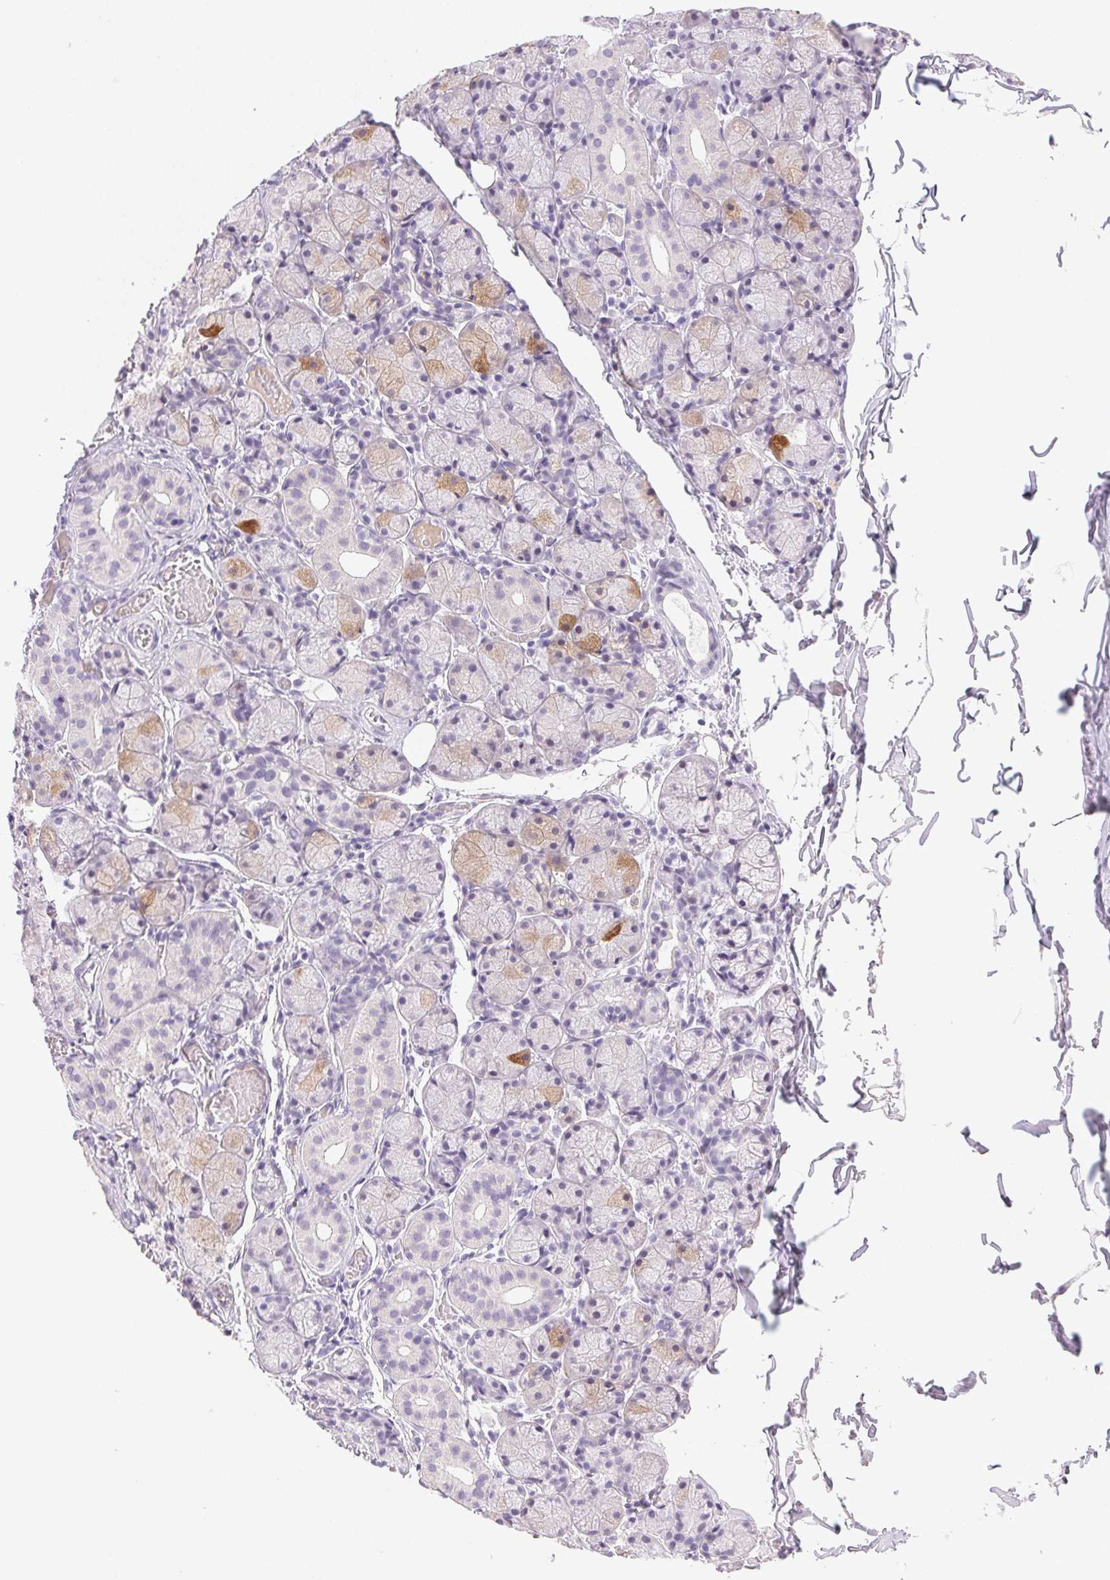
{"staining": {"intensity": "strong", "quantity": "<25%", "location": "cytoplasmic/membranous"}, "tissue": "salivary gland", "cell_type": "Glandular cells", "image_type": "normal", "snomed": [{"axis": "morphology", "description": "Normal tissue, NOS"}, {"axis": "topography", "description": "Salivary gland"}, {"axis": "topography", "description": "Peripheral nerve tissue"}], "caption": "Immunohistochemical staining of normal salivary gland displays <25% levels of strong cytoplasmic/membranous protein positivity in approximately <25% of glandular cells. (DAB (3,3'-diaminobenzidine) IHC with brightfield microscopy, high magnification).", "gene": "BPIFB2", "patient": {"sex": "female", "age": 24}}